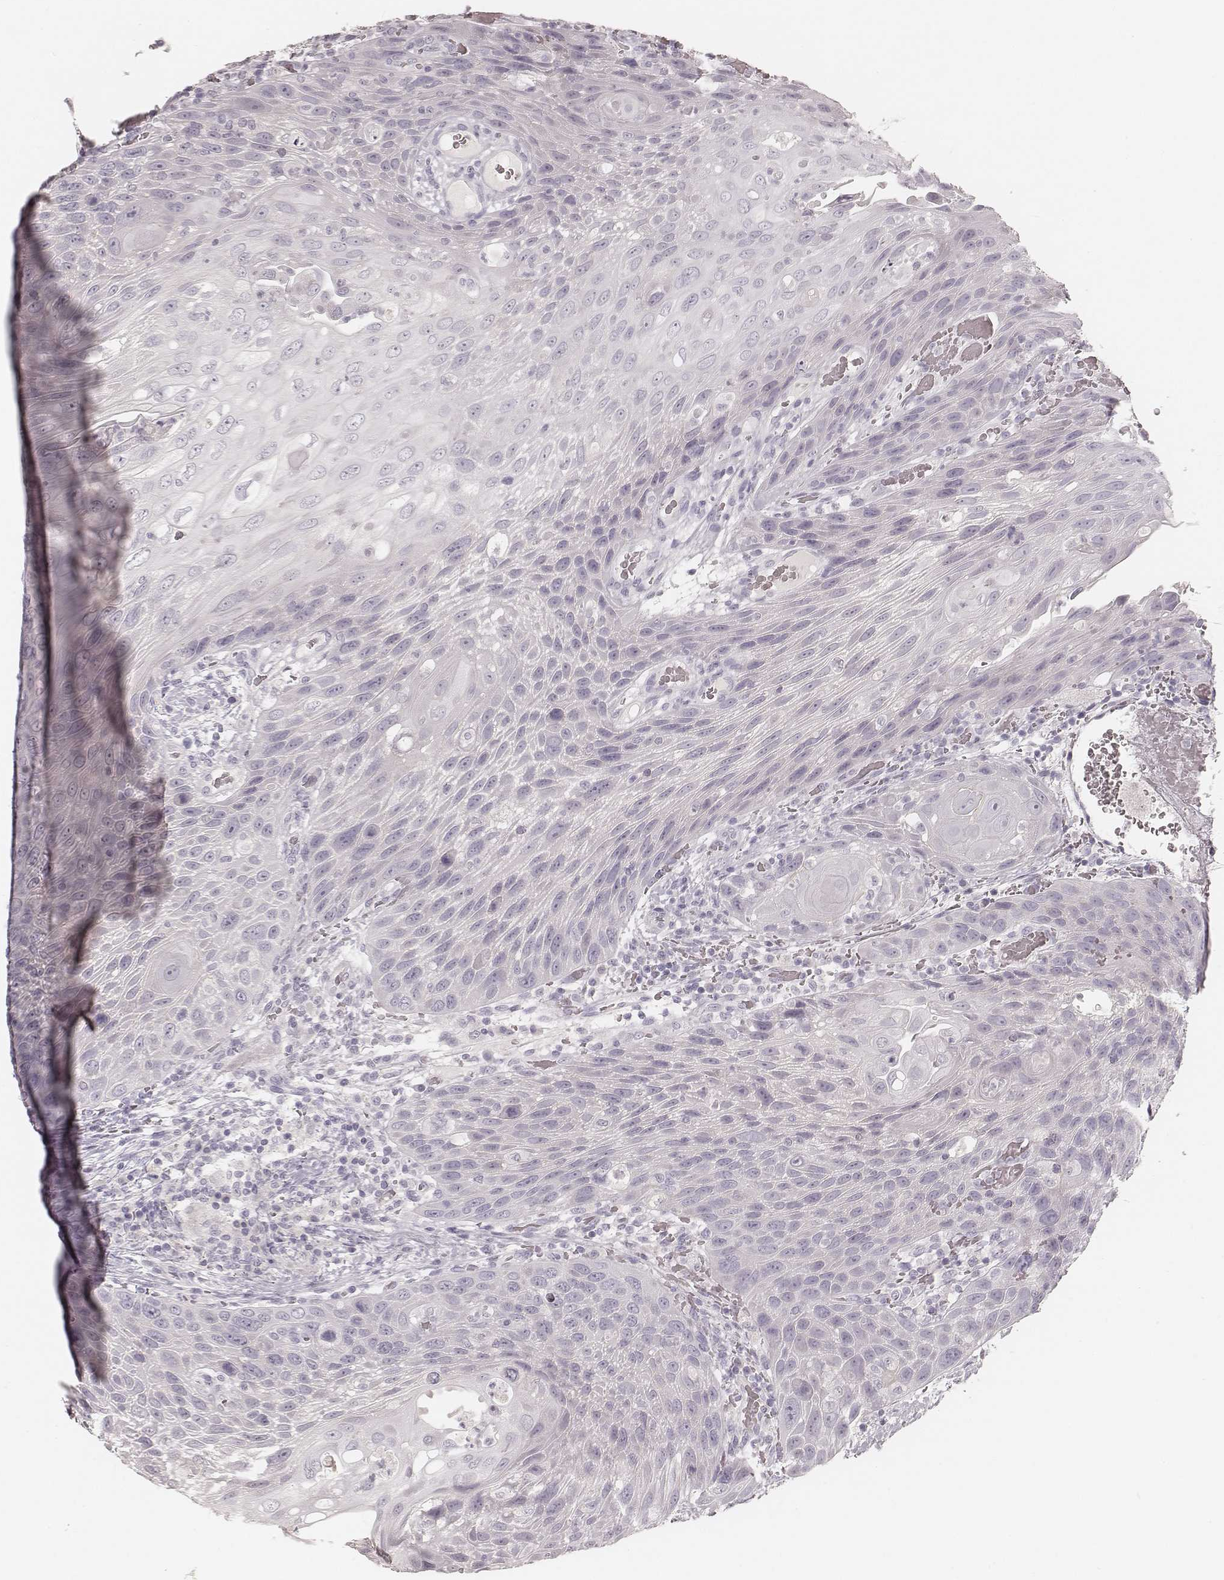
{"staining": {"intensity": "negative", "quantity": "none", "location": "none"}, "tissue": "head and neck cancer", "cell_type": "Tumor cells", "image_type": "cancer", "snomed": [{"axis": "morphology", "description": "Squamous cell carcinoma, NOS"}, {"axis": "topography", "description": "Head-Neck"}], "caption": "Immunohistochemistry image of human head and neck cancer (squamous cell carcinoma) stained for a protein (brown), which exhibits no positivity in tumor cells.", "gene": "KRT26", "patient": {"sex": "male", "age": 69}}